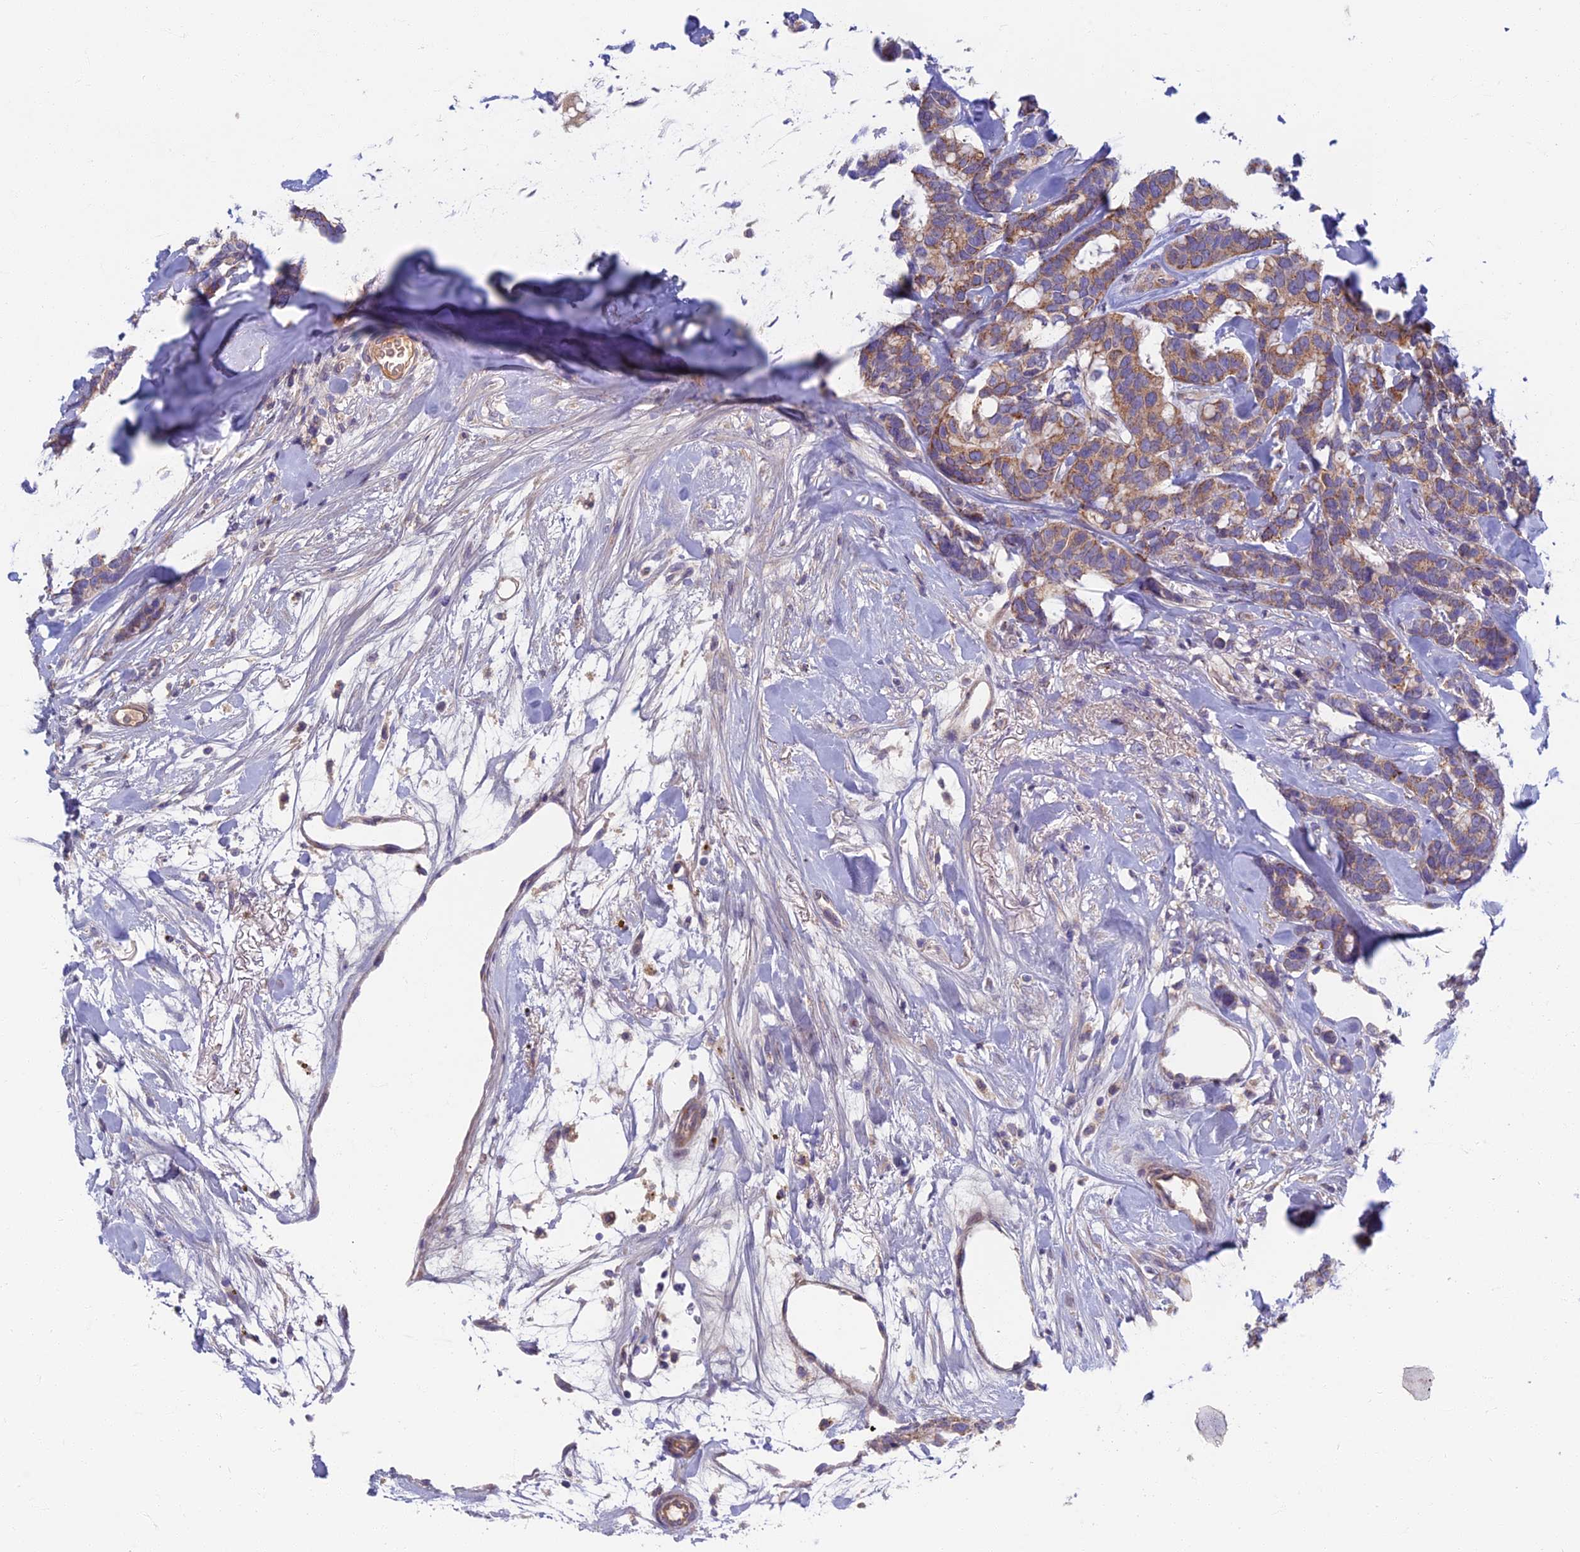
{"staining": {"intensity": "moderate", "quantity": ">75%", "location": "cytoplasmic/membranous"}, "tissue": "breast cancer", "cell_type": "Tumor cells", "image_type": "cancer", "snomed": [{"axis": "morphology", "description": "Duct carcinoma"}, {"axis": "topography", "description": "Breast"}], "caption": "Moderate cytoplasmic/membranous positivity for a protein is seen in about >75% of tumor cells of intraductal carcinoma (breast) using IHC.", "gene": "SOGA1", "patient": {"sex": "female", "age": 87}}